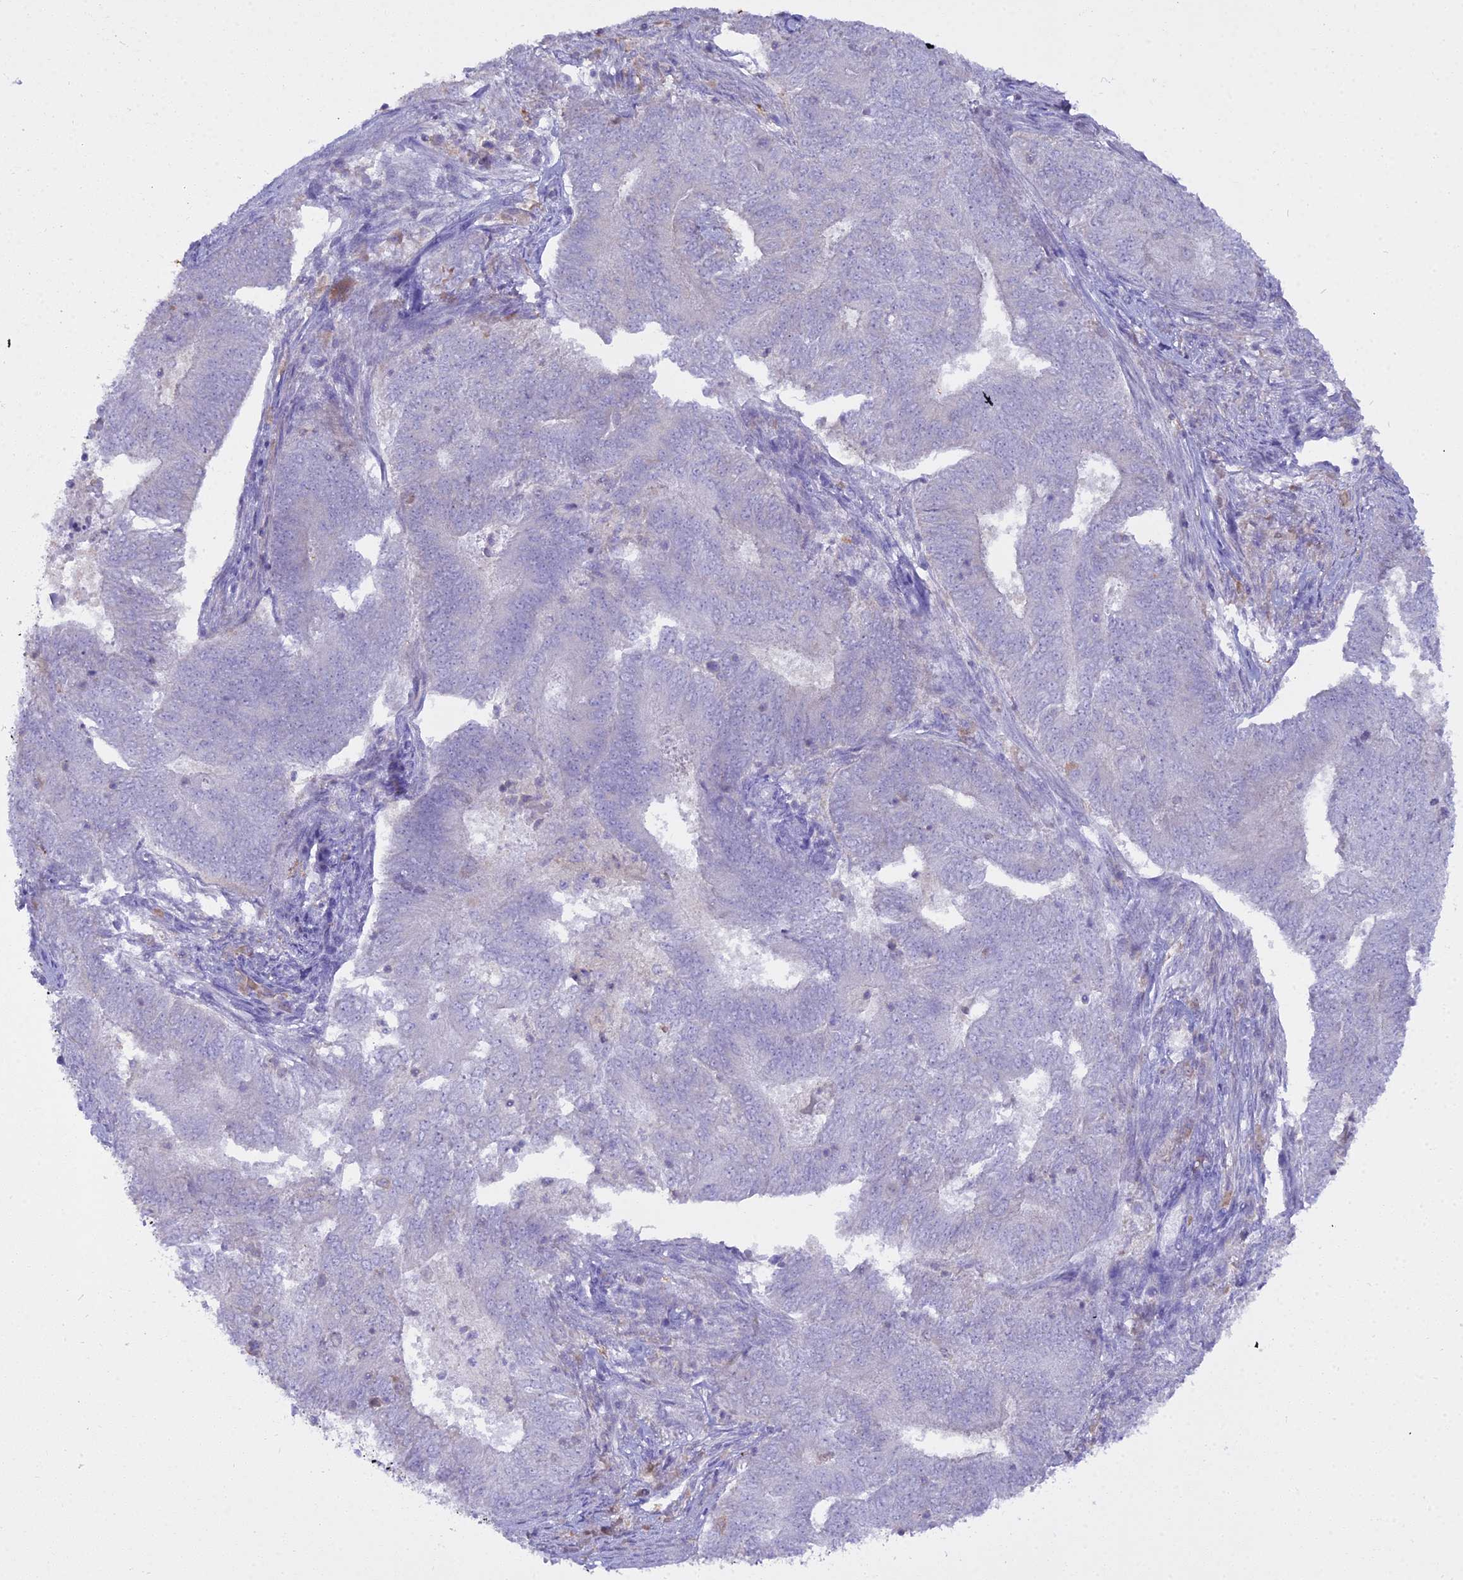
{"staining": {"intensity": "negative", "quantity": "none", "location": "none"}, "tissue": "endometrial cancer", "cell_type": "Tumor cells", "image_type": "cancer", "snomed": [{"axis": "morphology", "description": "Adenocarcinoma, NOS"}, {"axis": "topography", "description": "Endometrium"}], "caption": "DAB immunohistochemical staining of human adenocarcinoma (endometrial) demonstrates no significant positivity in tumor cells.", "gene": "BLNK", "patient": {"sex": "female", "age": 62}}